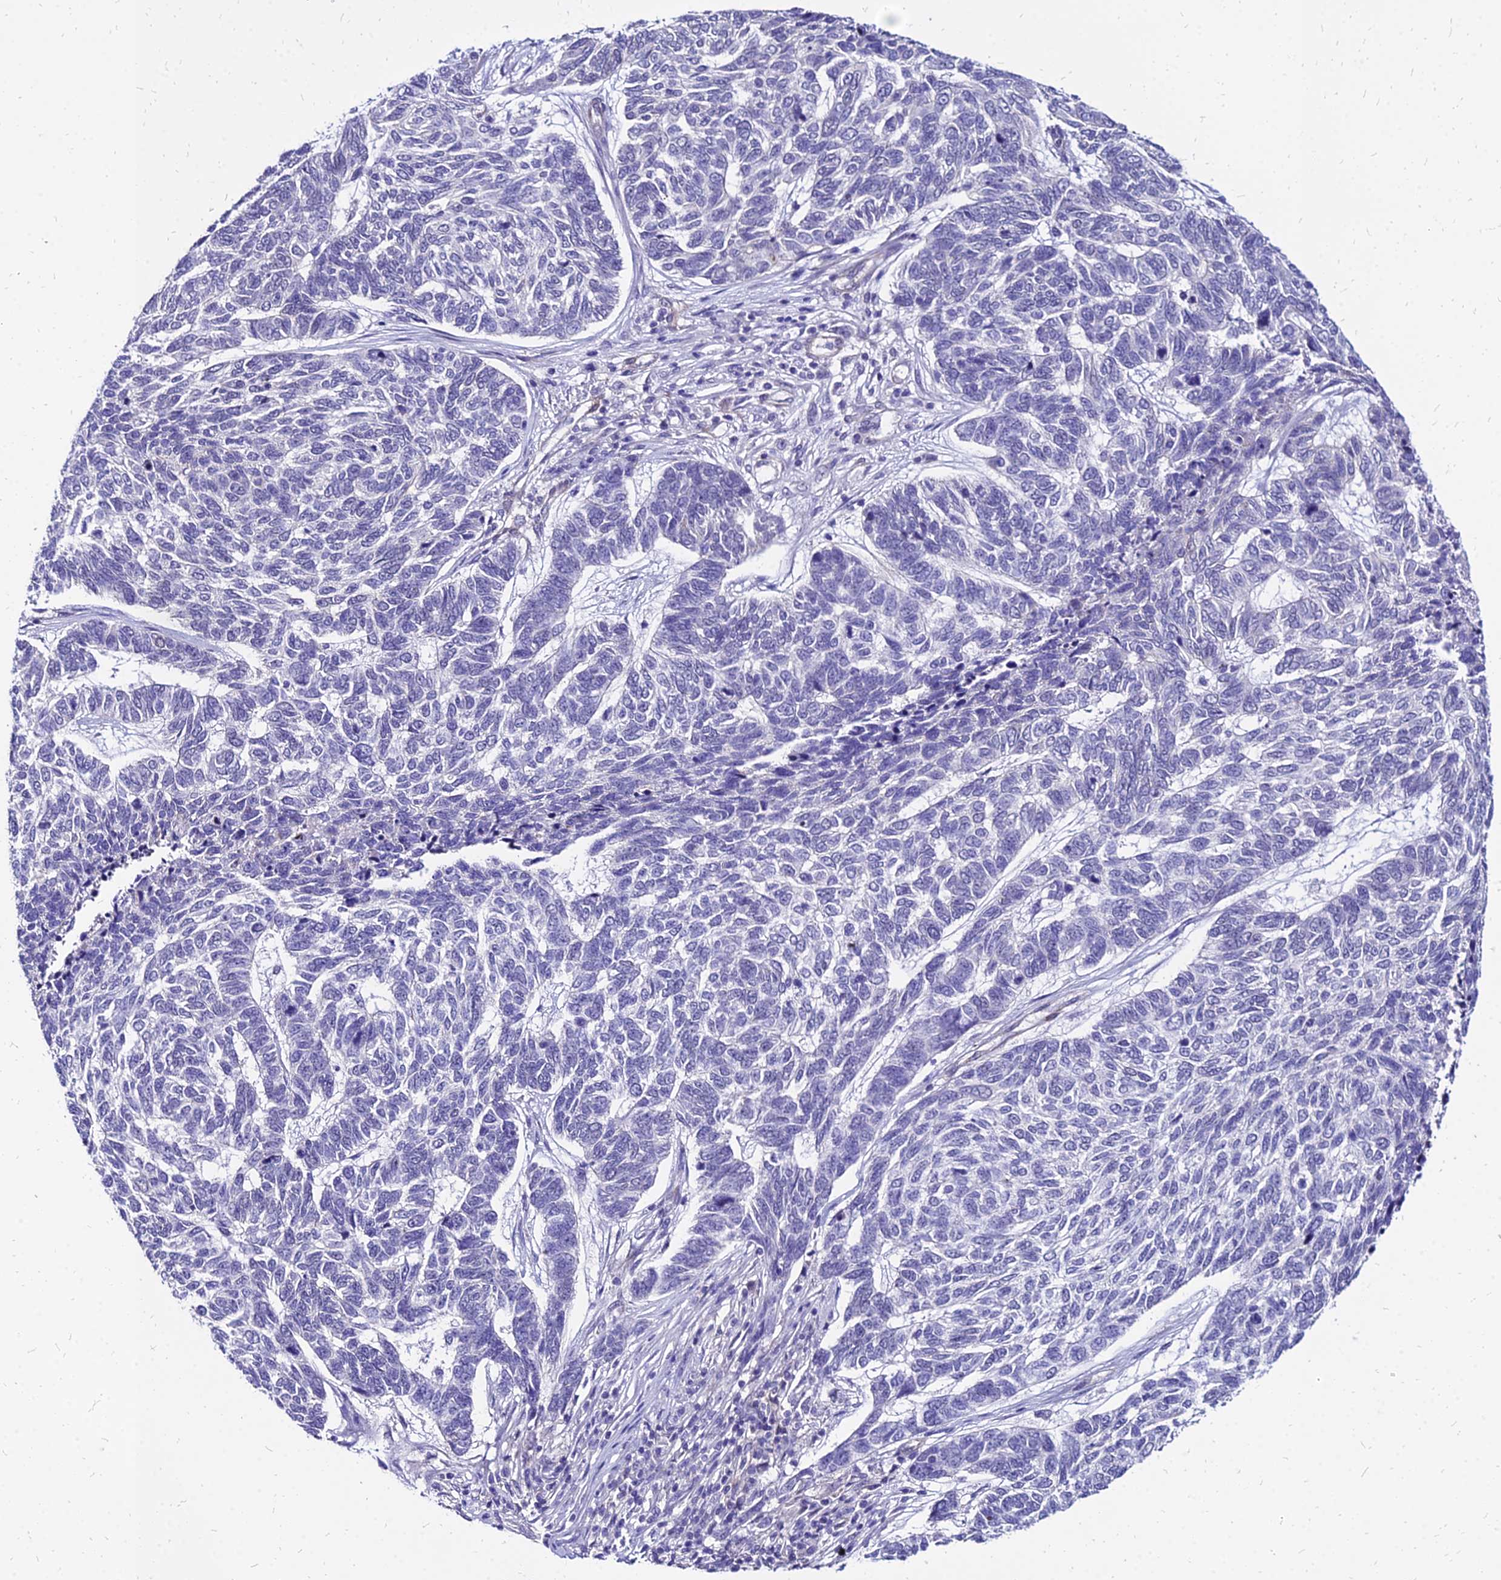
{"staining": {"intensity": "negative", "quantity": "none", "location": "none"}, "tissue": "skin cancer", "cell_type": "Tumor cells", "image_type": "cancer", "snomed": [{"axis": "morphology", "description": "Basal cell carcinoma"}, {"axis": "topography", "description": "Skin"}], "caption": "IHC of skin basal cell carcinoma exhibits no positivity in tumor cells. (DAB (3,3'-diaminobenzidine) immunohistochemistry (IHC), high magnification).", "gene": "YEATS2", "patient": {"sex": "female", "age": 65}}